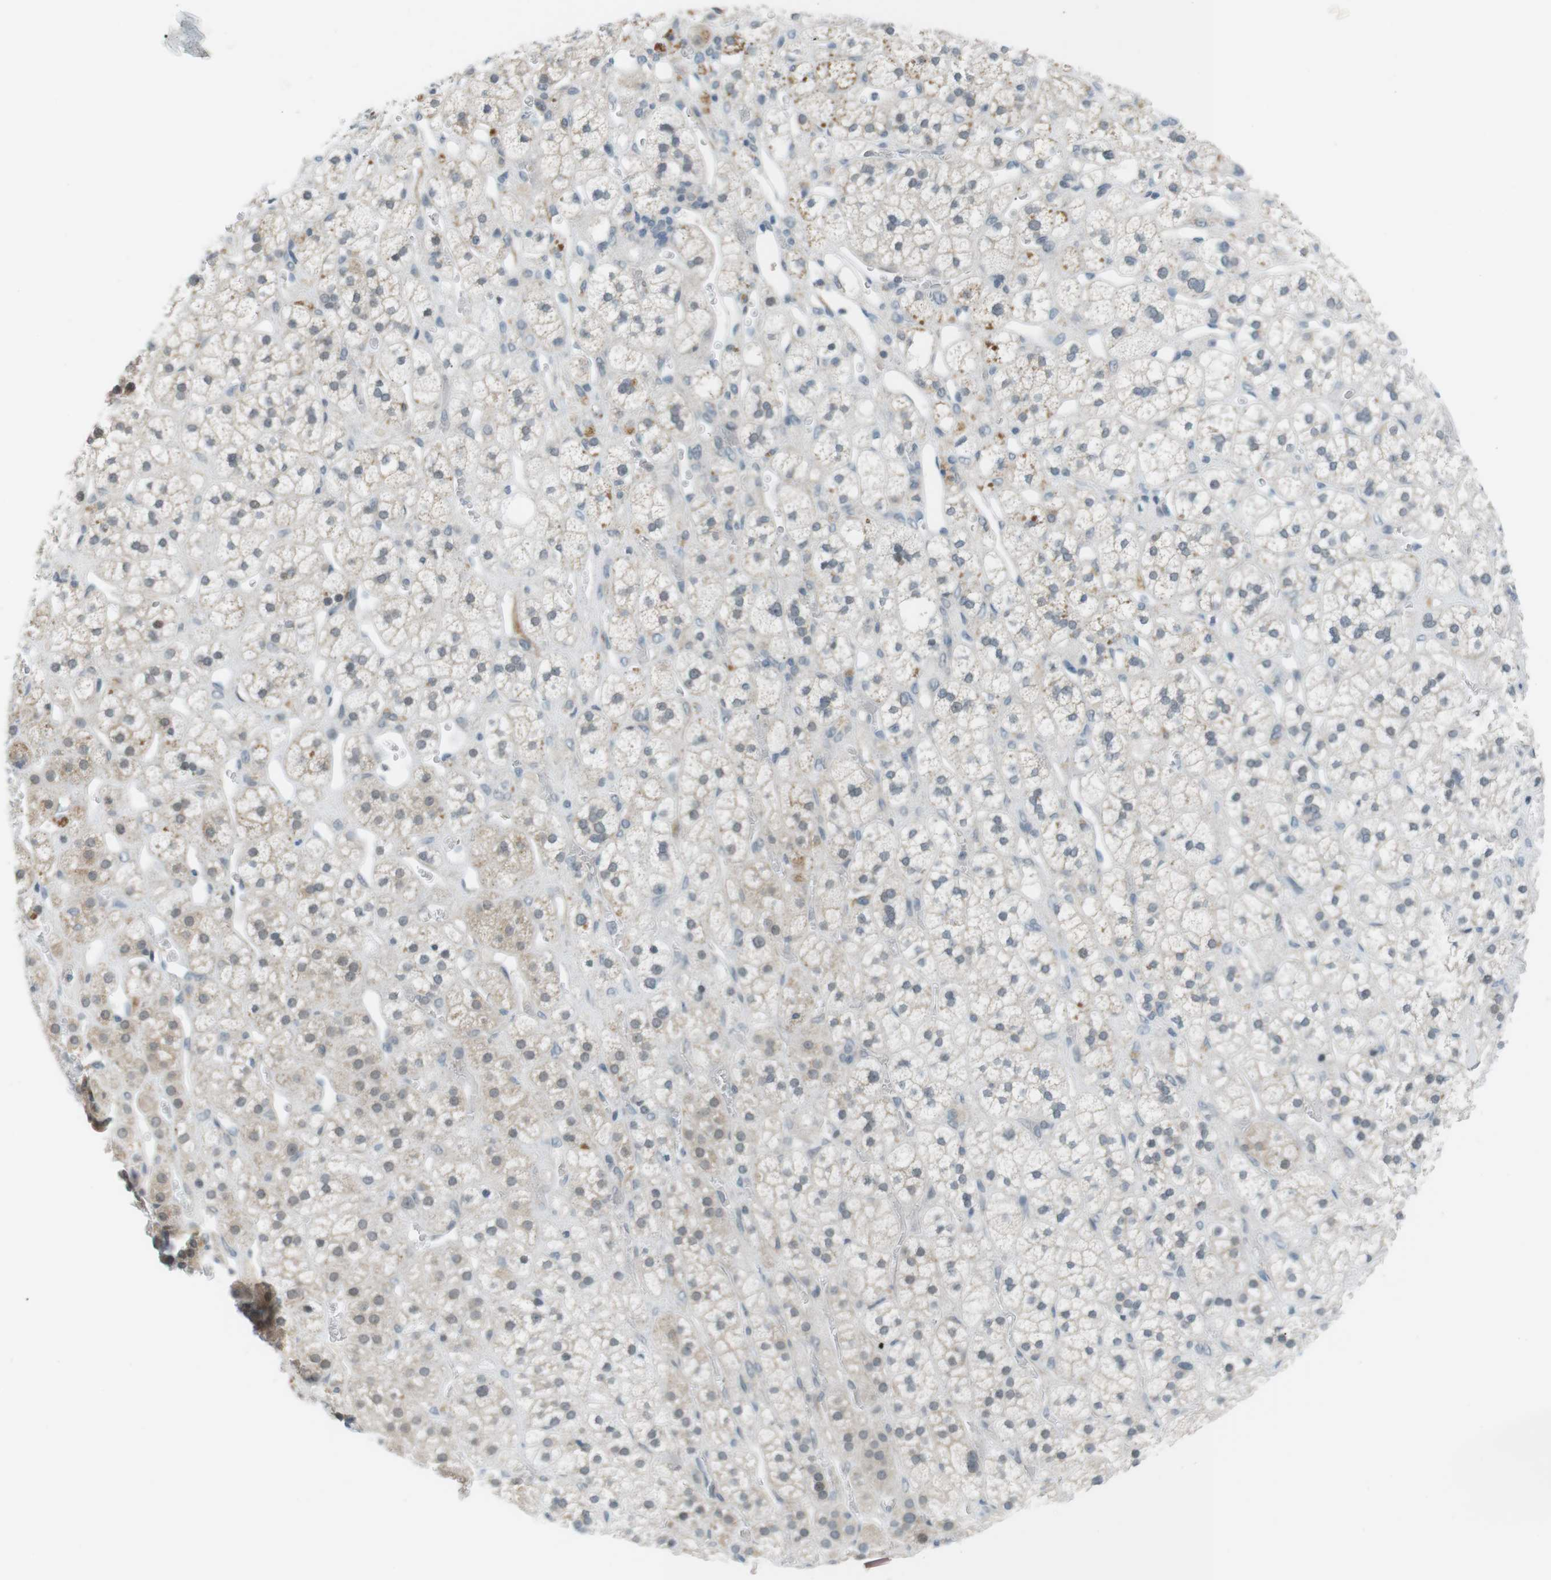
{"staining": {"intensity": "weak", "quantity": "<25%", "location": "cytoplasmic/membranous"}, "tissue": "adrenal gland", "cell_type": "Glandular cells", "image_type": "normal", "snomed": [{"axis": "morphology", "description": "Normal tissue, NOS"}, {"axis": "topography", "description": "Adrenal gland"}], "caption": "Glandular cells show no significant expression in unremarkable adrenal gland. (DAB immunohistochemistry with hematoxylin counter stain).", "gene": "RTN3", "patient": {"sex": "male", "age": 56}}